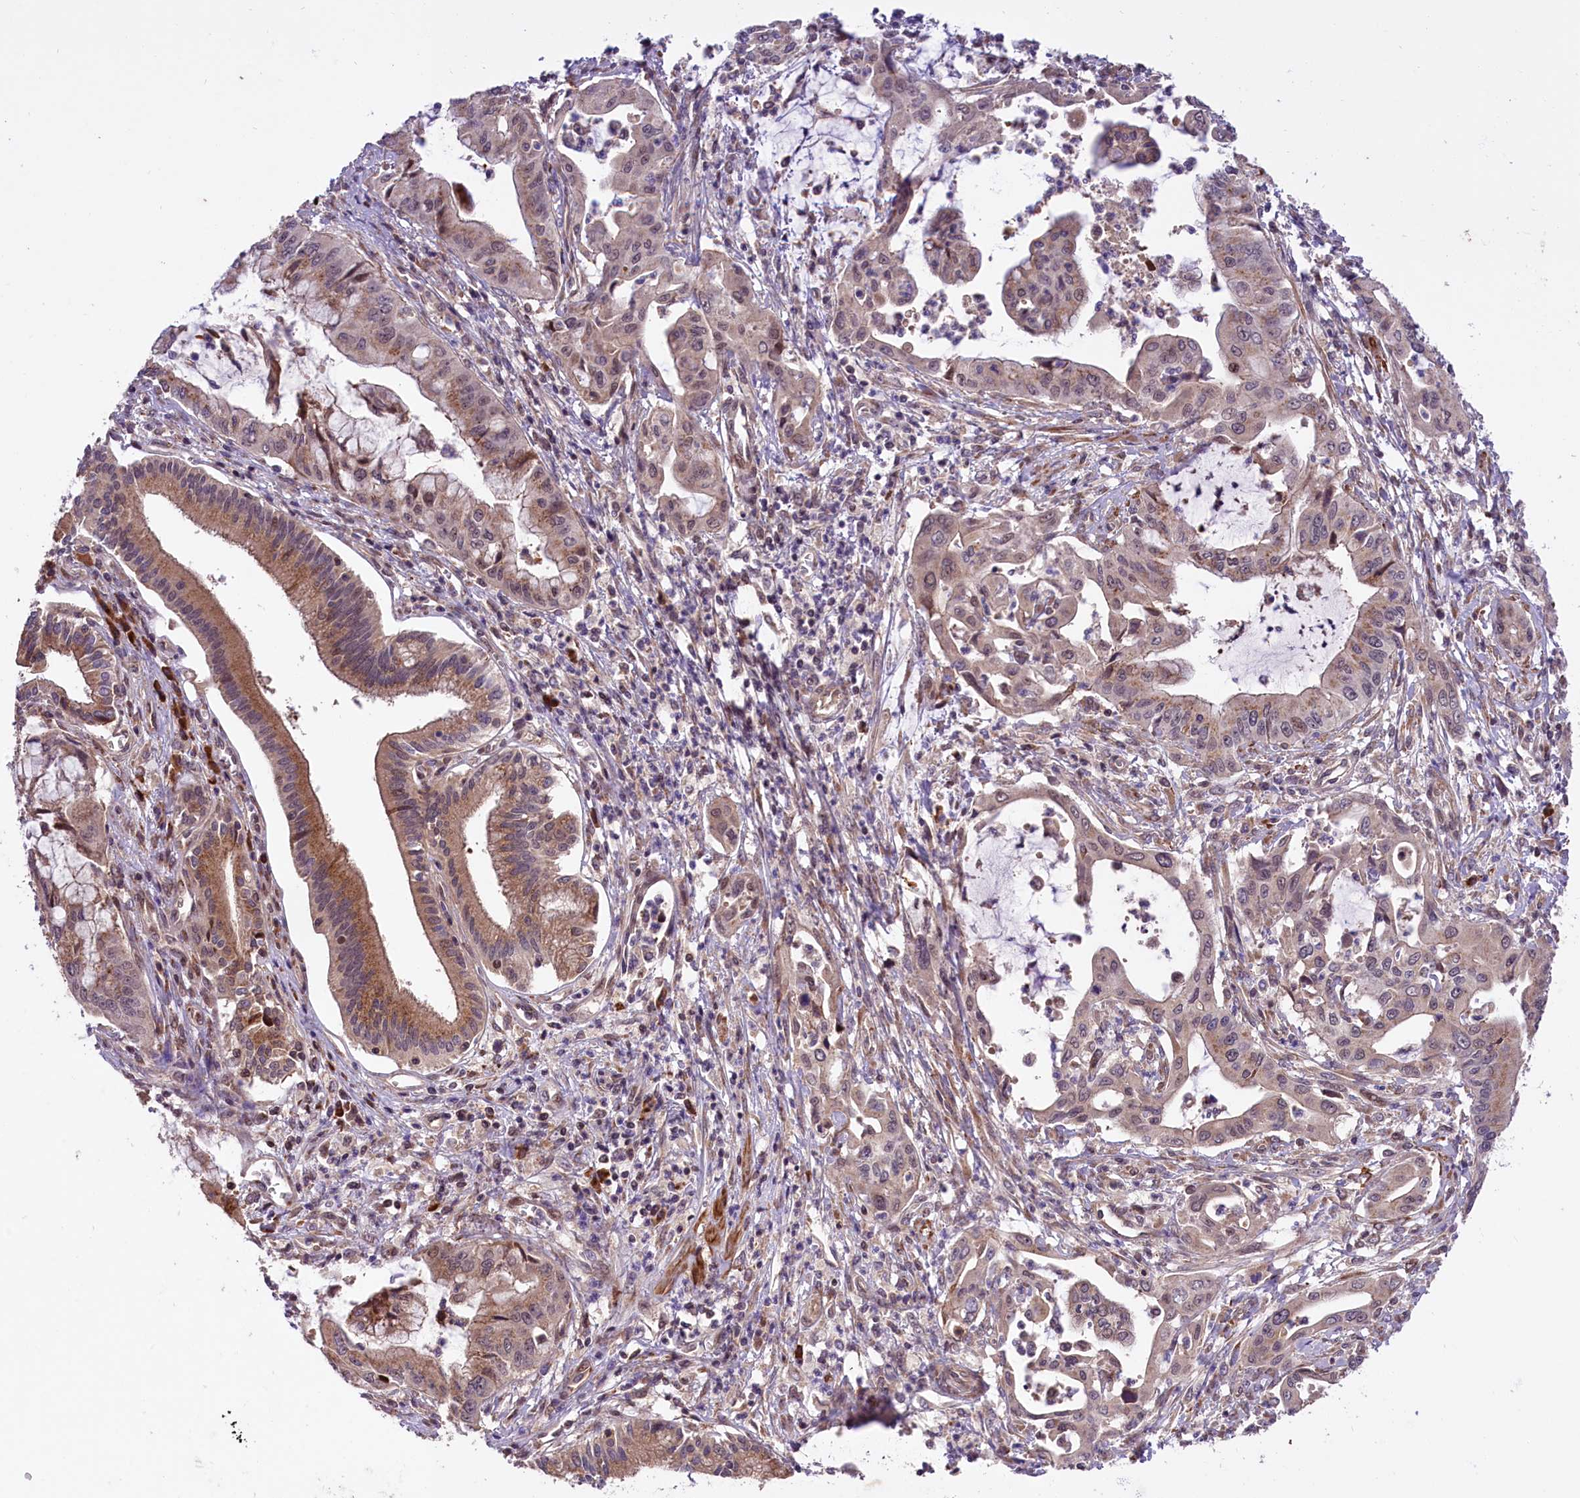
{"staining": {"intensity": "moderate", "quantity": "25%-75%", "location": "cytoplasmic/membranous"}, "tissue": "pancreatic cancer", "cell_type": "Tumor cells", "image_type": "cancer", "snomed": [{"axis": "morphology", "description": "Adenocarcinoma, NOS"}, {"axis": "topography", "description": "Pancreas"}], "caption": "This micrograph displays immunohistochemistry staining of pancreatic cancer, with medium moderate cytoplasmic/membranous expression in about 25%-75% of tumor cells.", "gene": "HDAC5", "patient": {"sex": "male", "age": 46}}